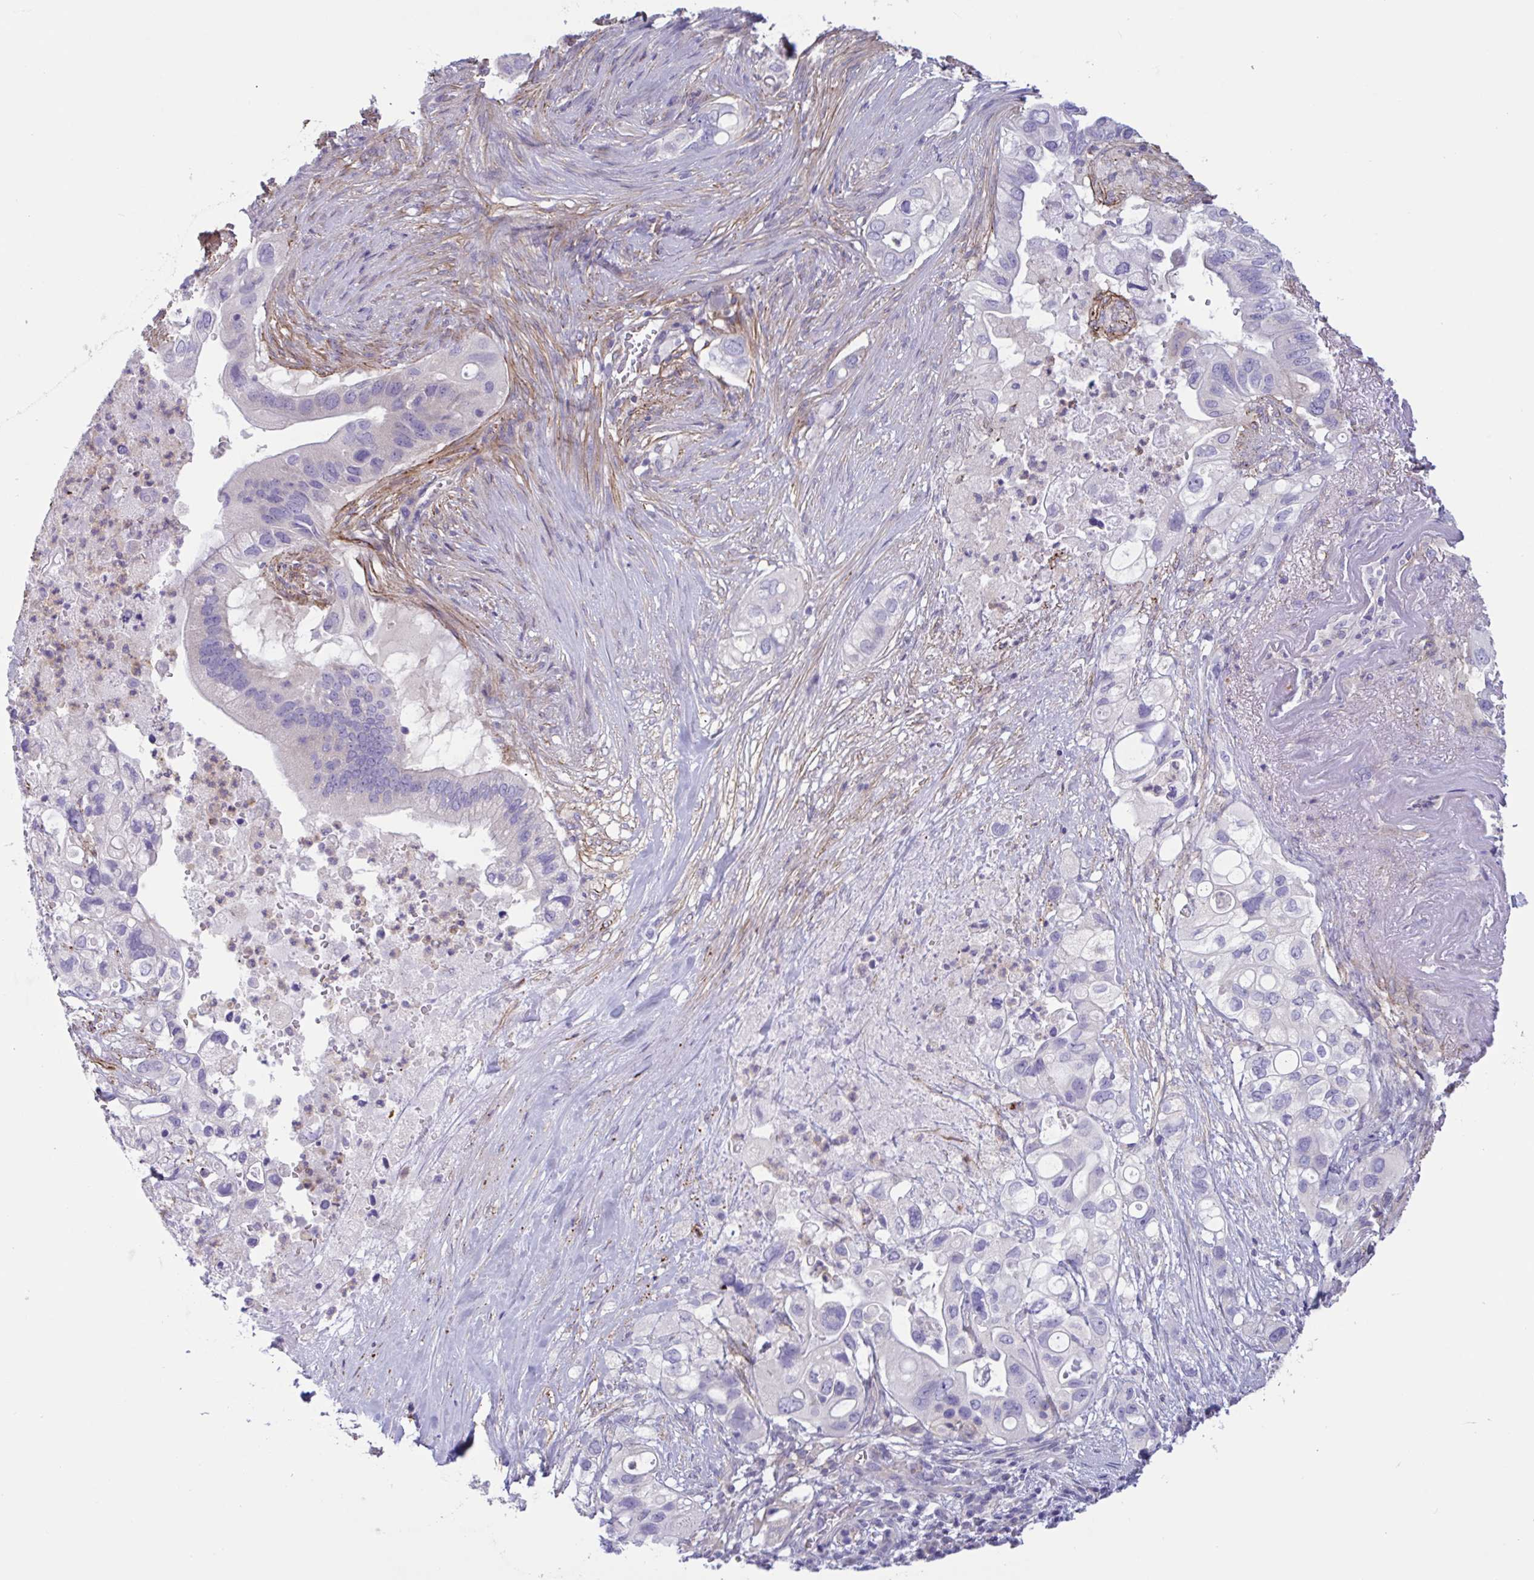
{"staining": {"intensity": "negative", "quantity": "none", "location": "none"}, "tissue": "pancreatic cancer", "cell_type": "Tumor cells", "image_type": "cancer", "snomed": [{"axis": "morphology", "description": "Adenocarcinoma, NOS"}, {"axis": "topography", "description": "Pancreas"}], "caption": "Immunohistochemistry (IHC) micrograph of neoplastic tissue: pancreatic cancer (adenocarcinoma) stained with DAB (3,3'-diaminobenzidine) reveals no significant protein expression in tumor cells. The staining is performed using DAB brown chromogen with nuclei counter-stained in using hematoxylin.", "gene": "OXLD1", "patient": {"sex": "female", "age": 72}}